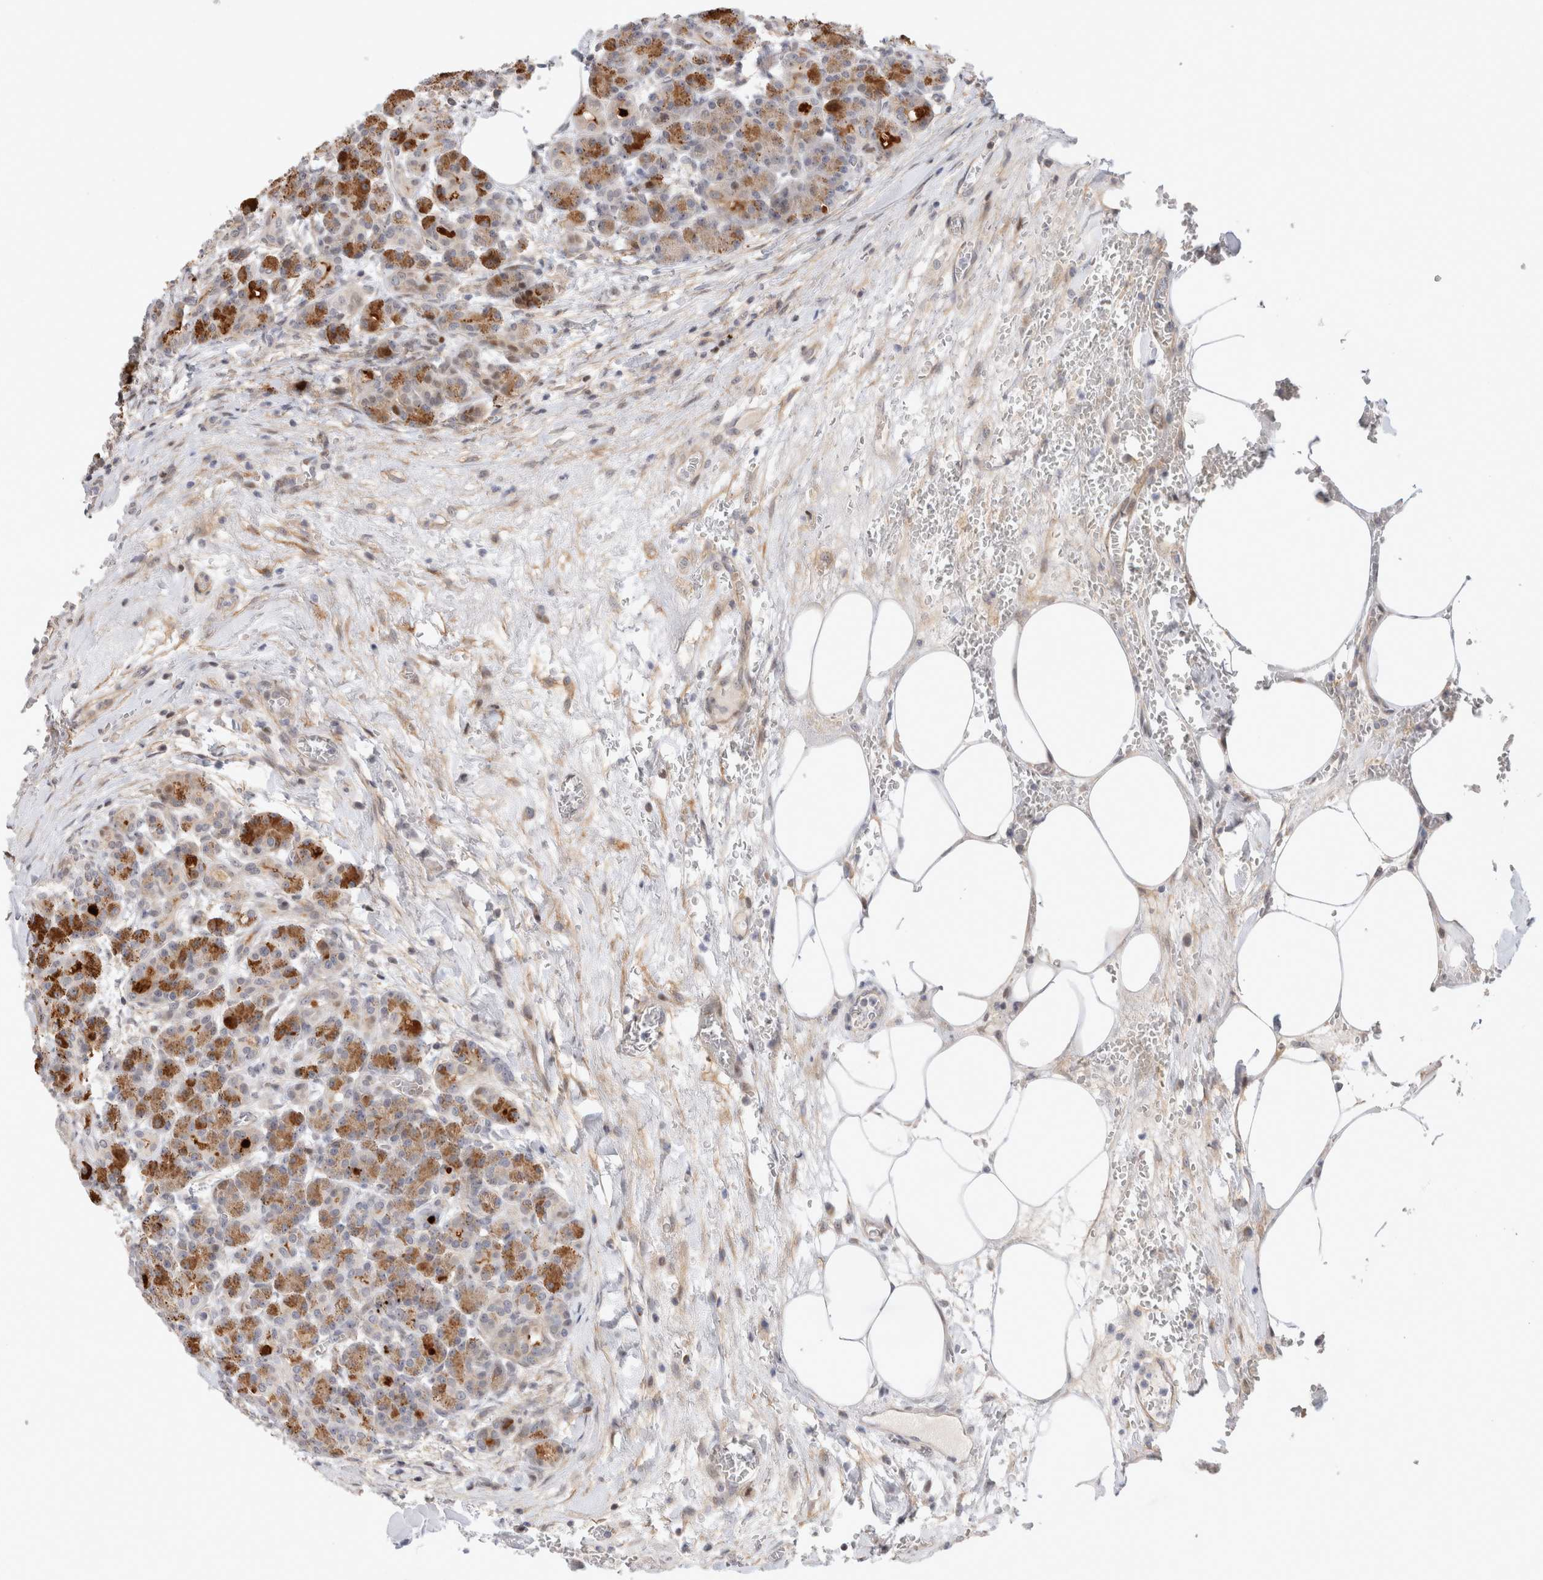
{"staining": {"intensity": "strong", "quantity": "<25%", "location": "cytoplasmic/membranous"}, "tissue": "pancreas", "cell_type": "Exocrine glandular cells", "image_type": "normal", "snomed": [{"axis": "morphology", "description": "Normal tissue, NOS"}, {"axis": "topography", "description": "Pancreas"}], "caption": "Pancreas stained for a protein shows strong cytoplasmic/membranous positivity in exocrine glandular cells. (DAB (3,3'-diaminobenzidine) IHC with brightfield microscopy, high magnification).", "gene": "TCF4", "patient": {"sex": "male", "age": 63}}